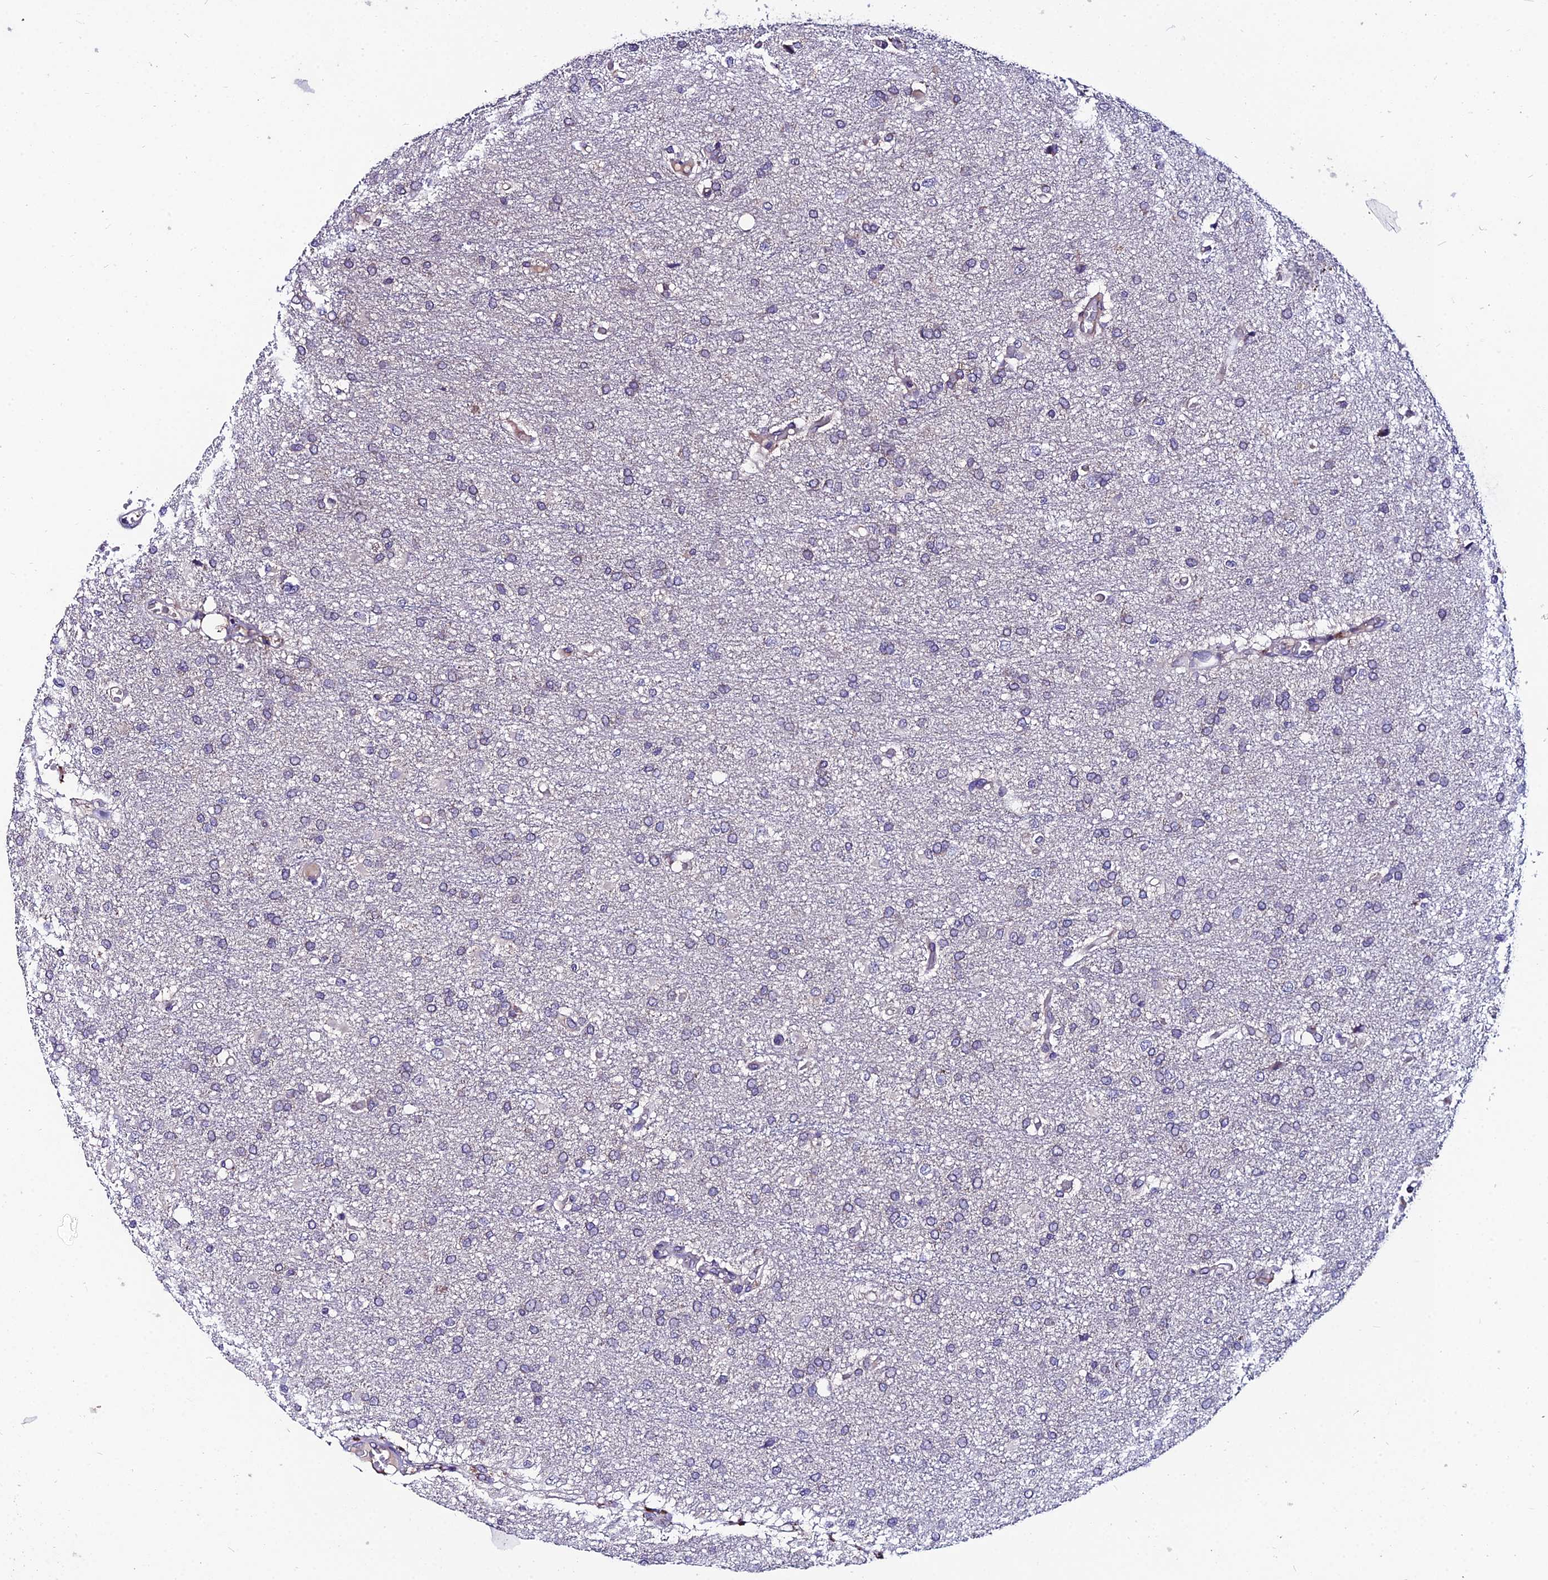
{"staining": {"intensity": "negative", "quantity": "none", "location": "none"}, "tissue": "glioma", "cell_type": "Tumor cells", "image_type": "cancer", "snomed": [{"axis": "morphology", "description": "Glioma, malignant, High grade"}, {"axis": "topography", "description": "Brain"}], "caption": "The histopathology image exhibits no staining of tumor cells in high-grade glioma (malignant).", "gene": "LGALS7", "patient": {"sex": "female", "age": 74}}